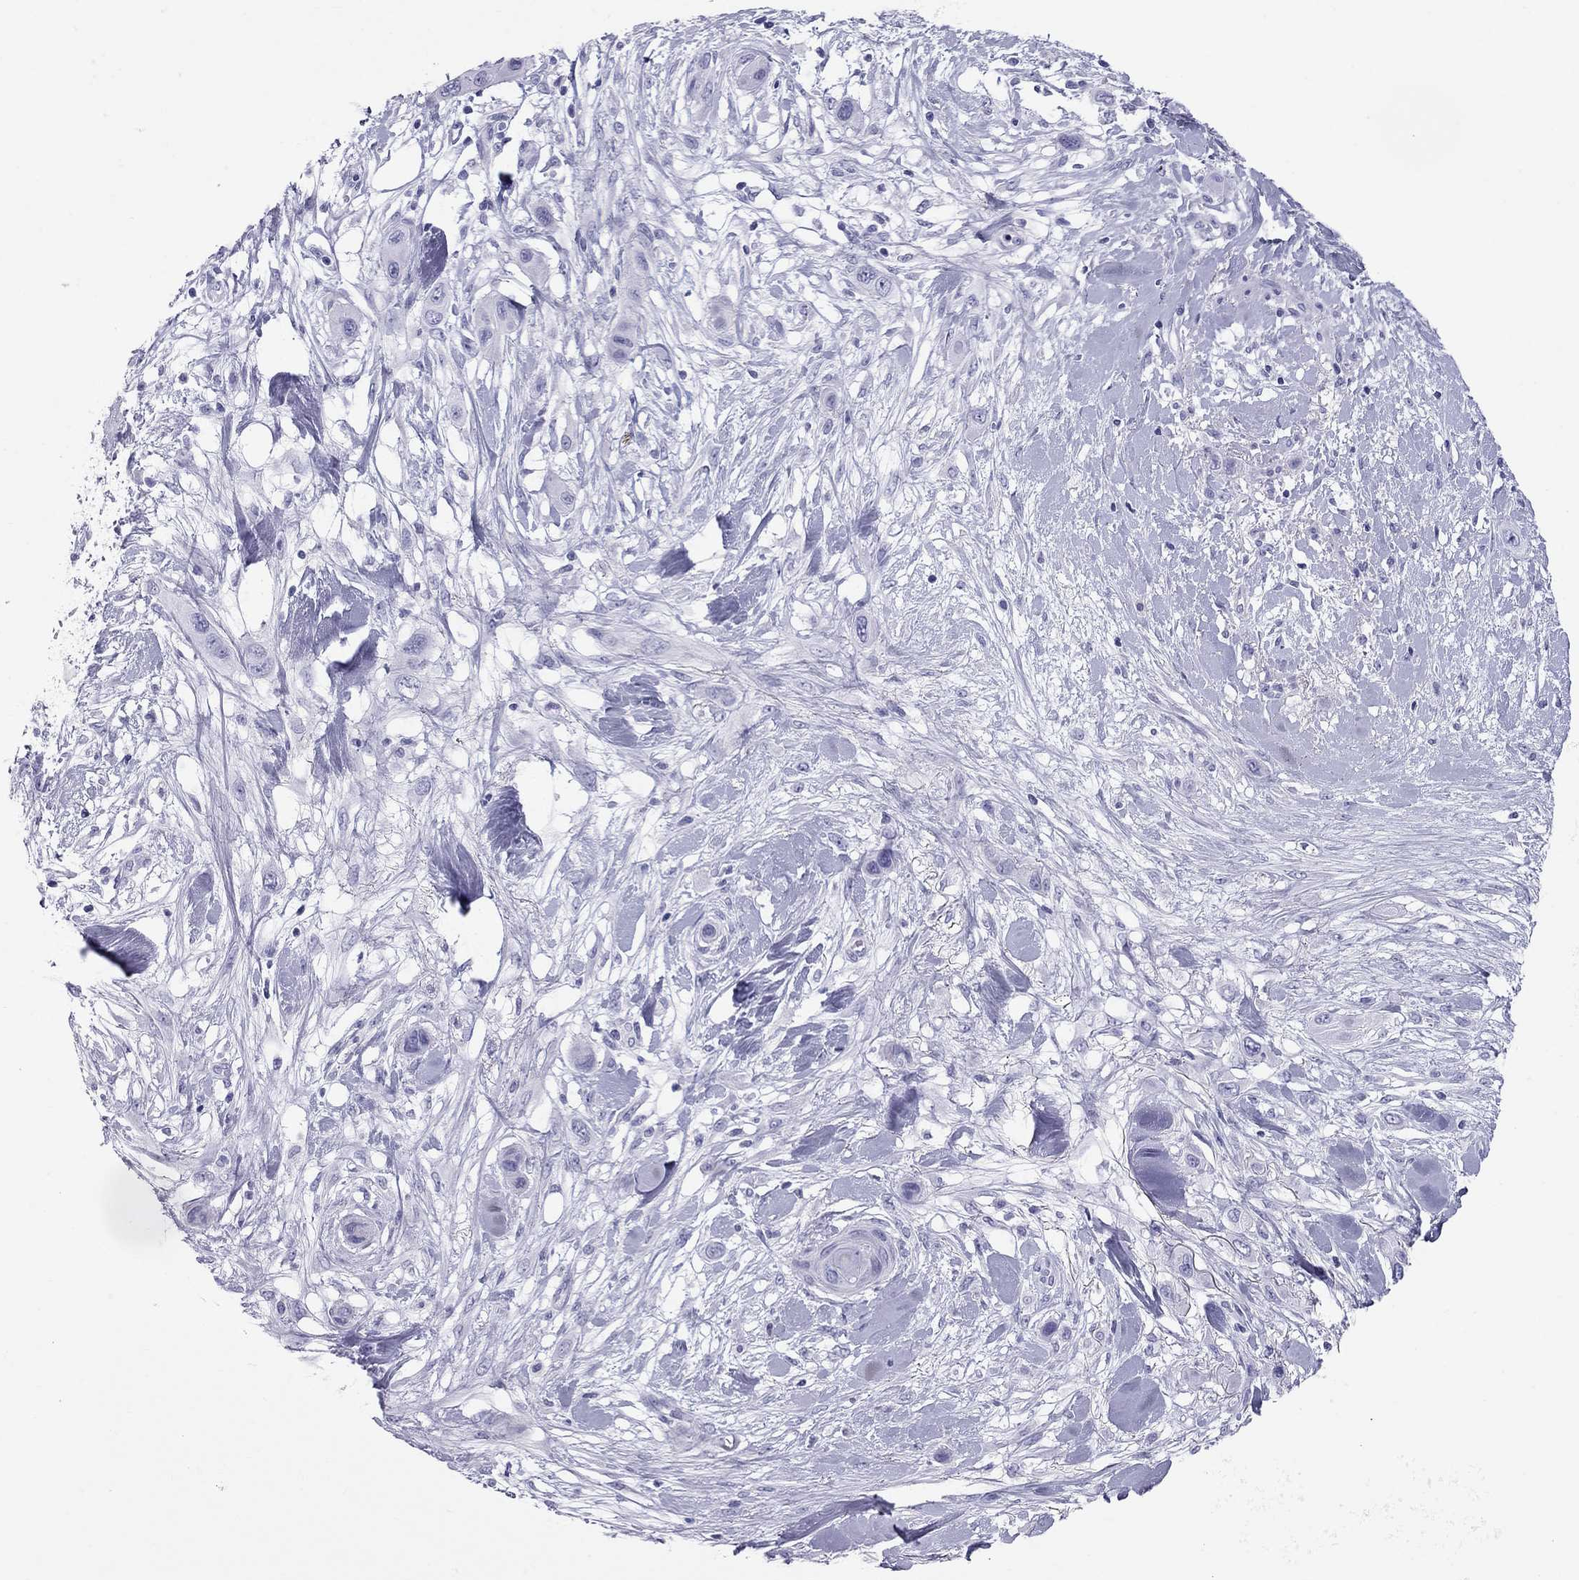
{"staining": {"intensity": "negative", "quantity": "none", "location": "none"}, "tissue": "skin cancer", "cell_type": "Tumor cells", "image_type": "cancer", "snomed": [{"axis": "morphology", "description": "Squamous cell carcinoma, NOS"}, {"axis": "topography", "description": "Skin"}], "caption": "Squamous cell carcinoma (skin) was stained to show a protein in brown. There is no significant staining in tumor cells.", "gene": "TRPM3", "patient": {"sex": "male", "age": 79}}